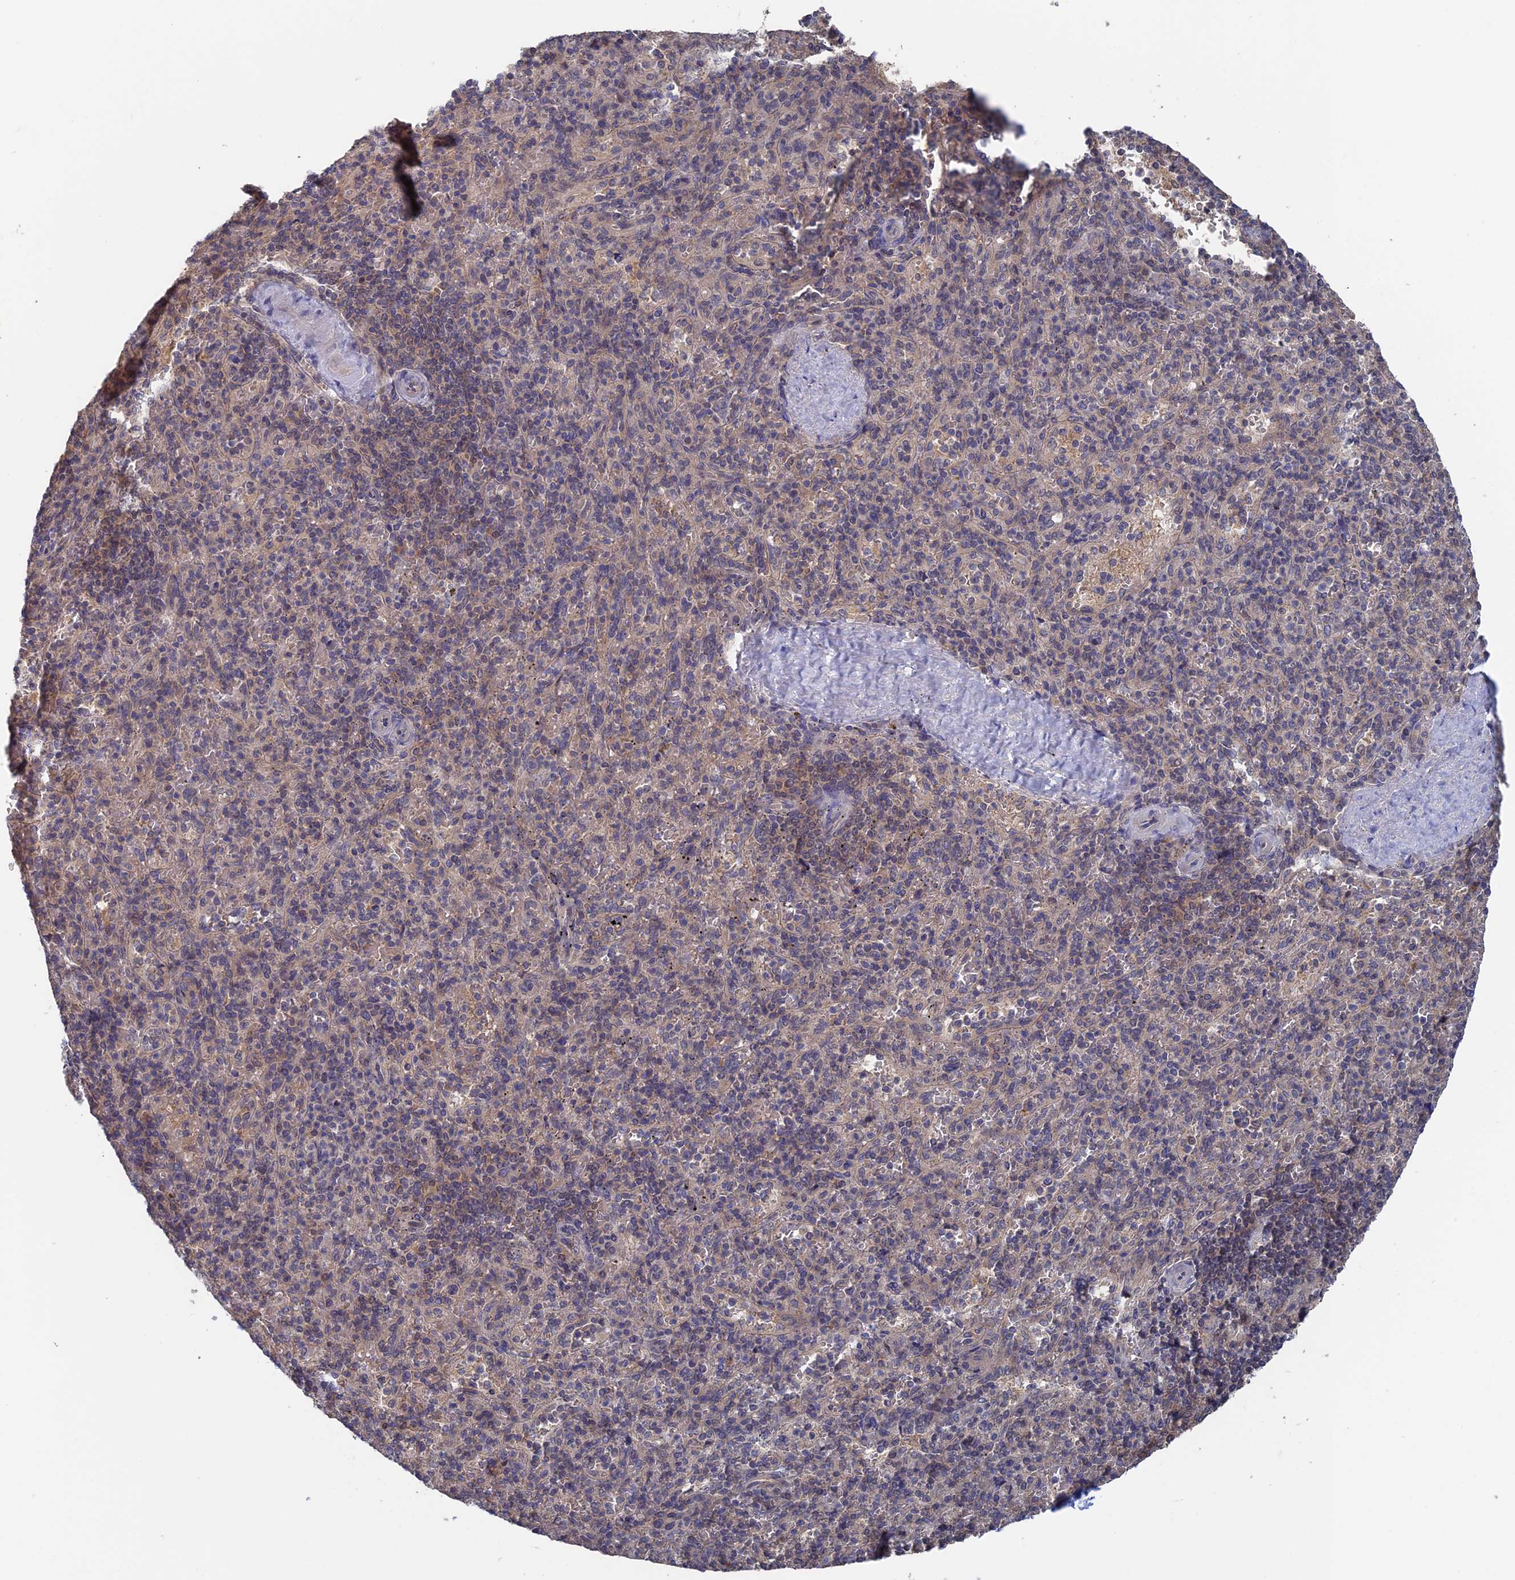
{"staining": {"intensity": "weak", "quantity": "<25%", "location": "cytoplasmic/membranous"}, "tissue": "spleen", "cell_type": "Cells in red pulp", "image_type": "normal", "snomed": [{"axis": "morphology", "description": "Normal tissue, NOS"}, {"axis": "topography", "description": "Spleen"}], "caption": "This is an IHC micrograph of normal human spleen. There is no expression in cells in red pulp.", "gene": "NUTF2", "patient": {"sex": "male", "age": 82}}